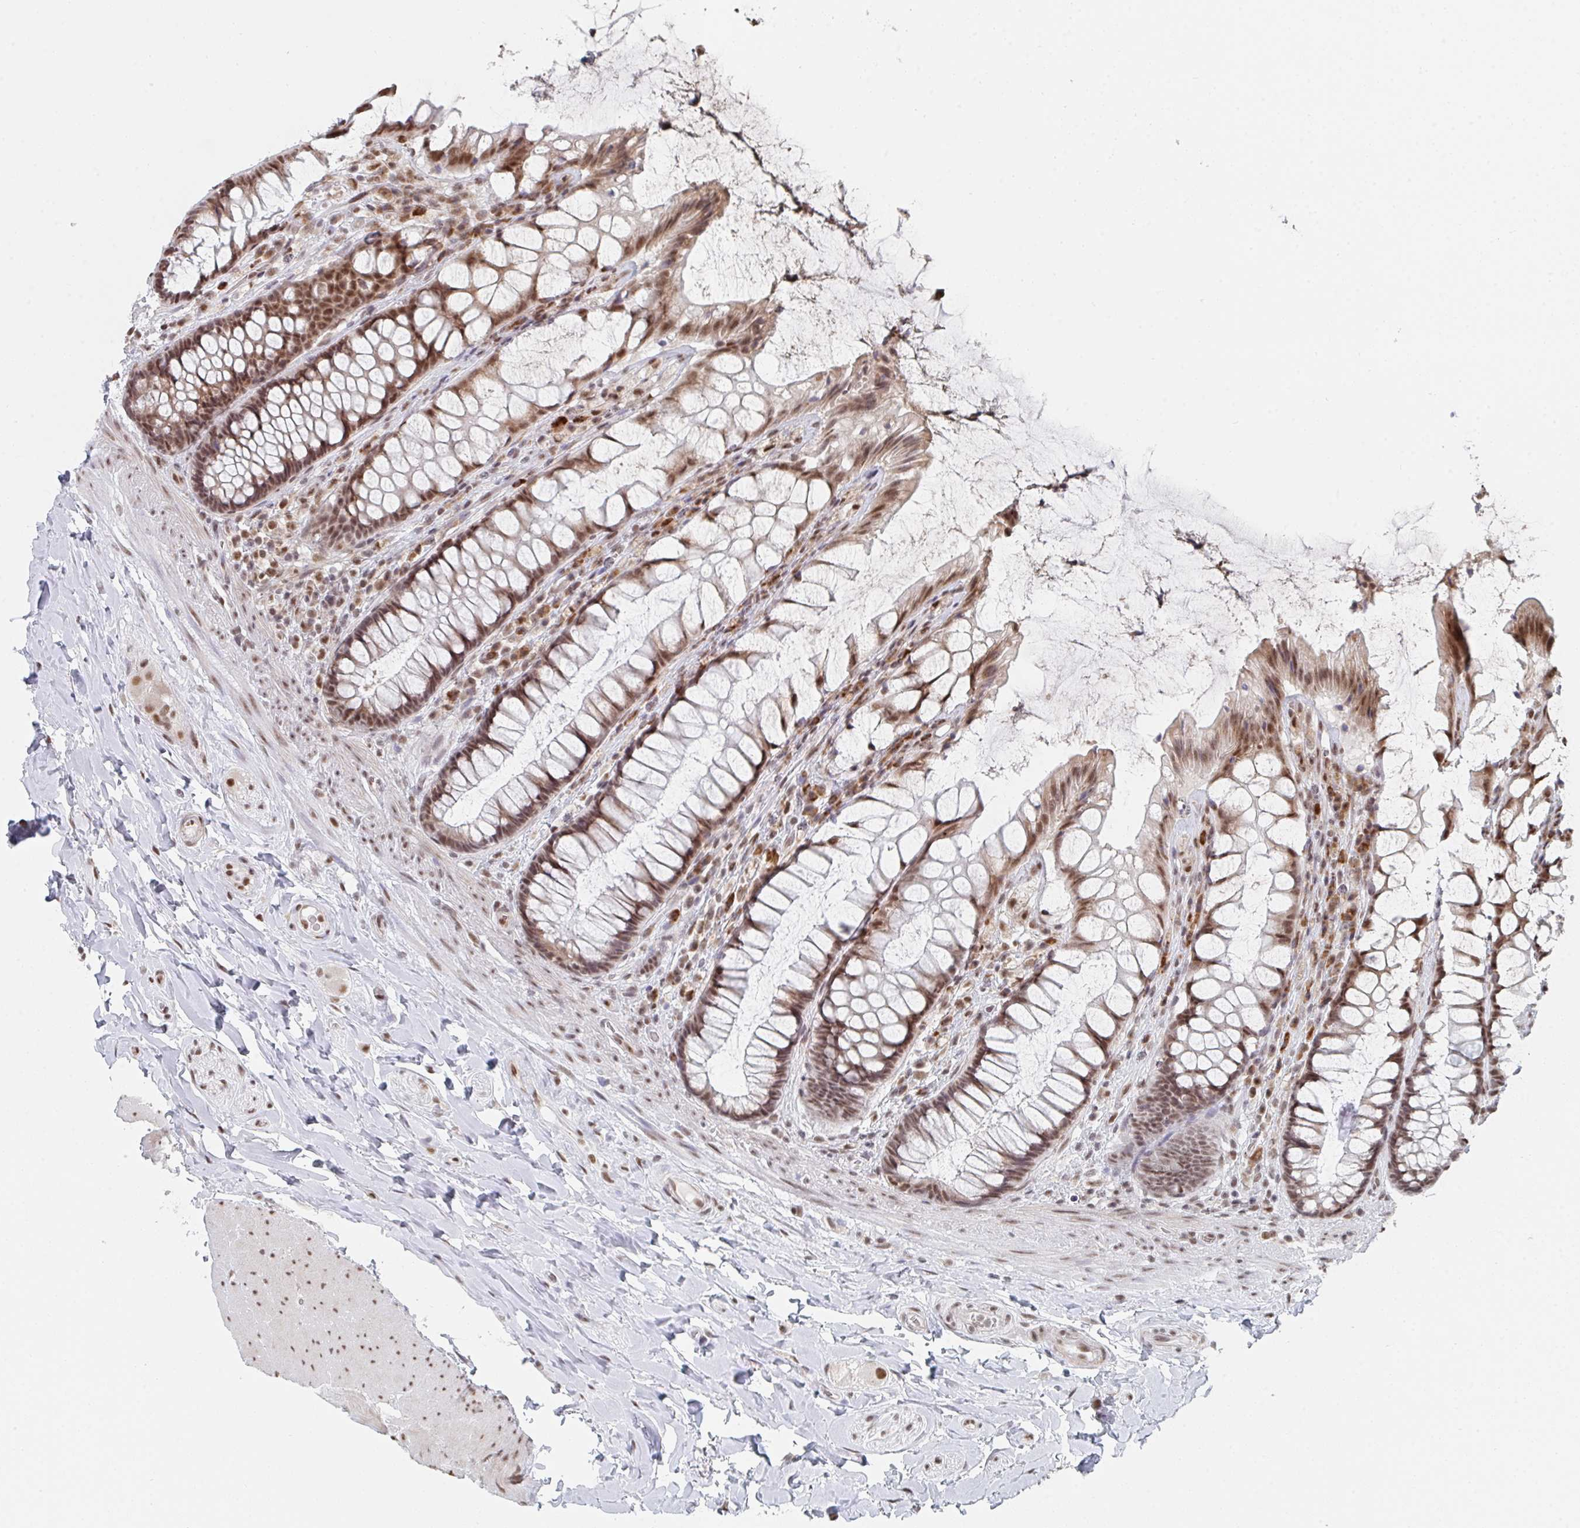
{"staining": {"intensity": "moderate", "quantity": ">75%", "location": "nuclear"}, "tissue": "rectum", "cell_type": "Glandular cells", "image_type": "normal", "snomed": [{"axis": "morphology", "description": "Normal tissue, NOS"}, {"axis": "topography", "description": "Rectum"}], "caption": "IHC (DAB) staining of benign rectum reveals moderate nuclear protein expression in approximately >75% of glandular cells. Nuclei are stained in blue.", "gene": "MBNL1", "patient": {"sex": "female", "age": 58}}